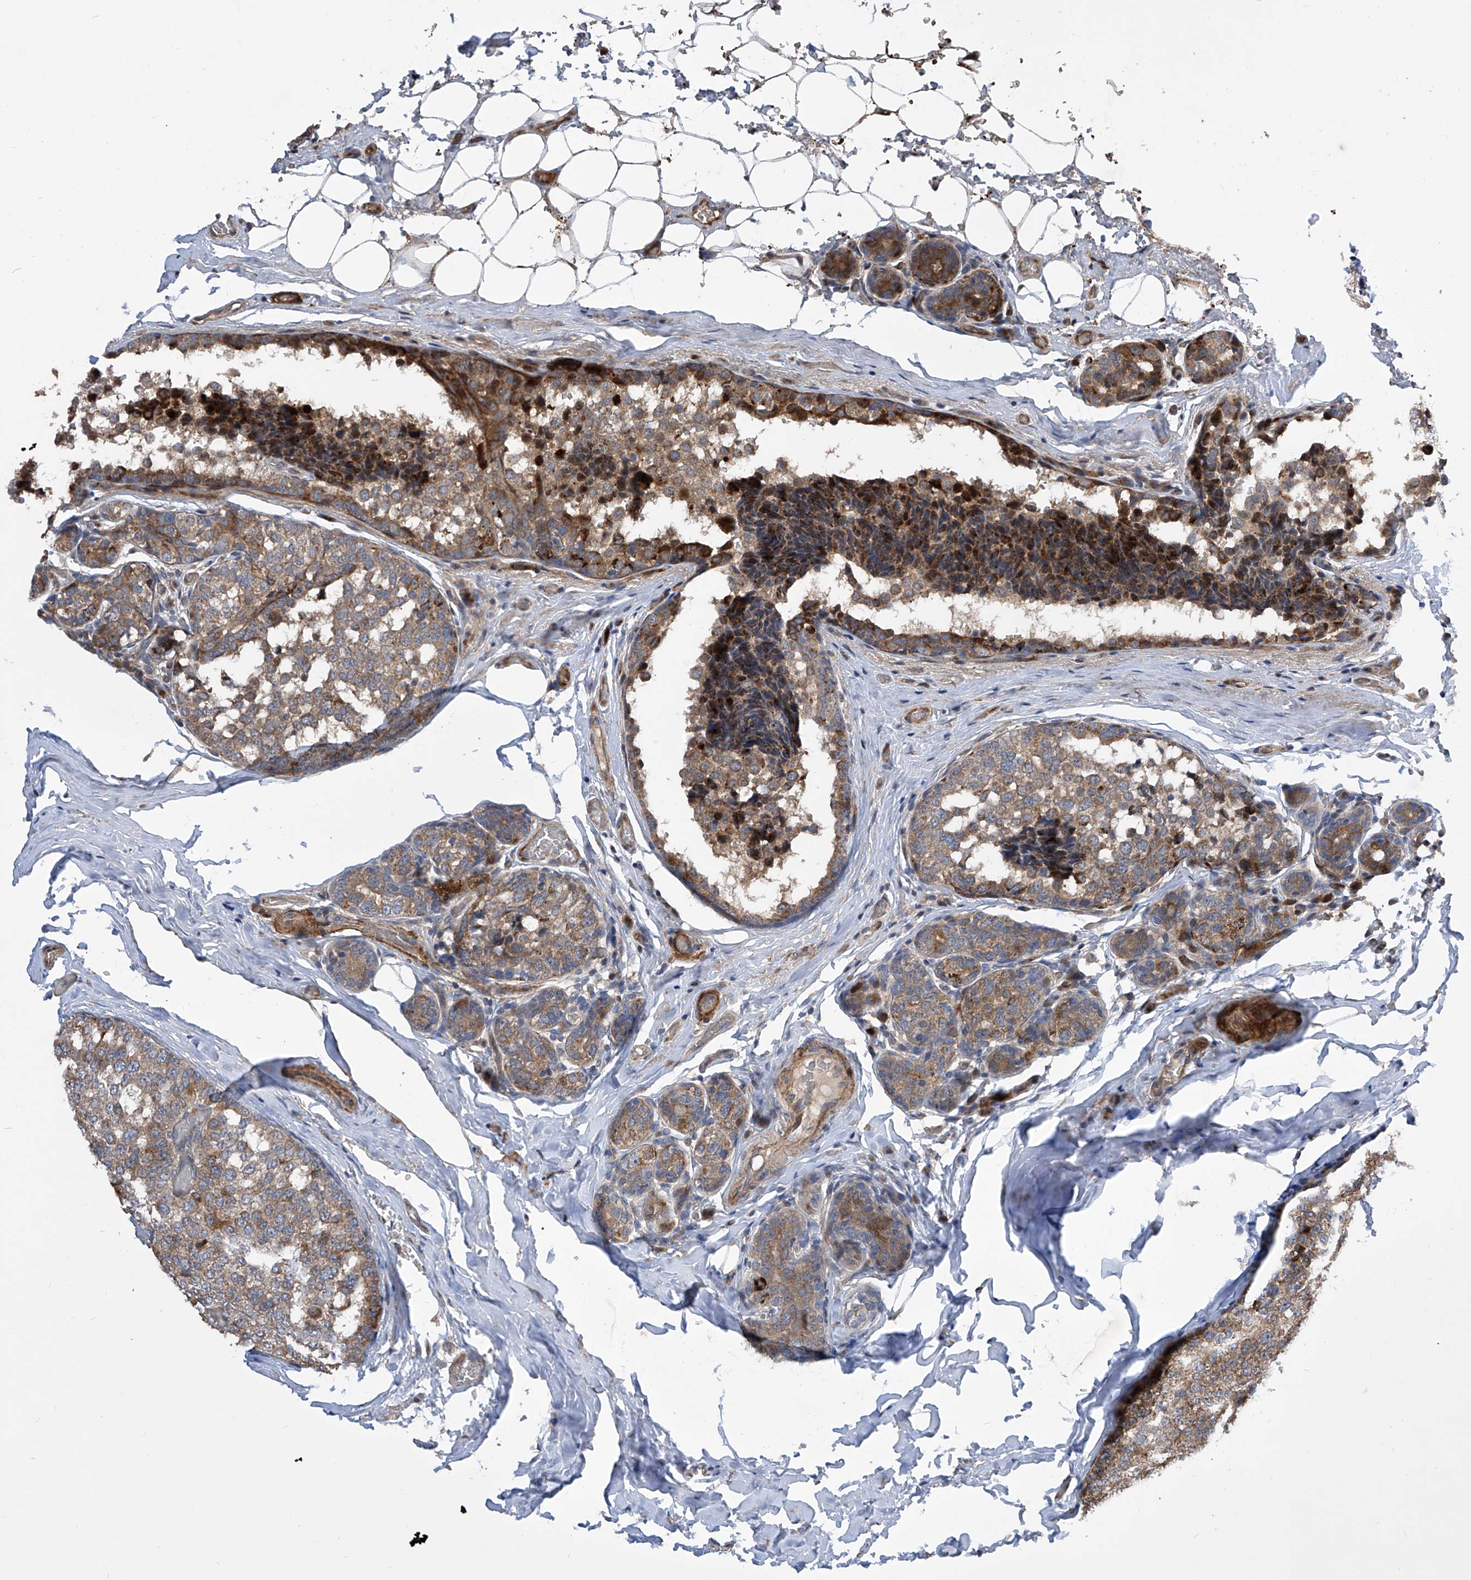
{"staining": {"intensity": "moderate", "quantity": ">75%", "location": "cytoplasmic/membranous"}, "tissue": "breast cancer", "cell_type": "Tumor cells", "image_type": "cancer", "snomed": [{"axis": "morphology", "description": "Normal tissue, NOS"}, {"axis": "morphology", "description": "Duct carcinoma"}, {"axis": "topography", "description": "Breast"}], "caption": "Tumor cells demonstrate moderate cytoplasmic/membranous positivity in about >75% of cells in breast infiltrating ductal carcinoma. (DAB = brown stain, brightfield microscopy at high magnification).", "gene": "USF3", "patient": {"sex": "female", "age": 43}}